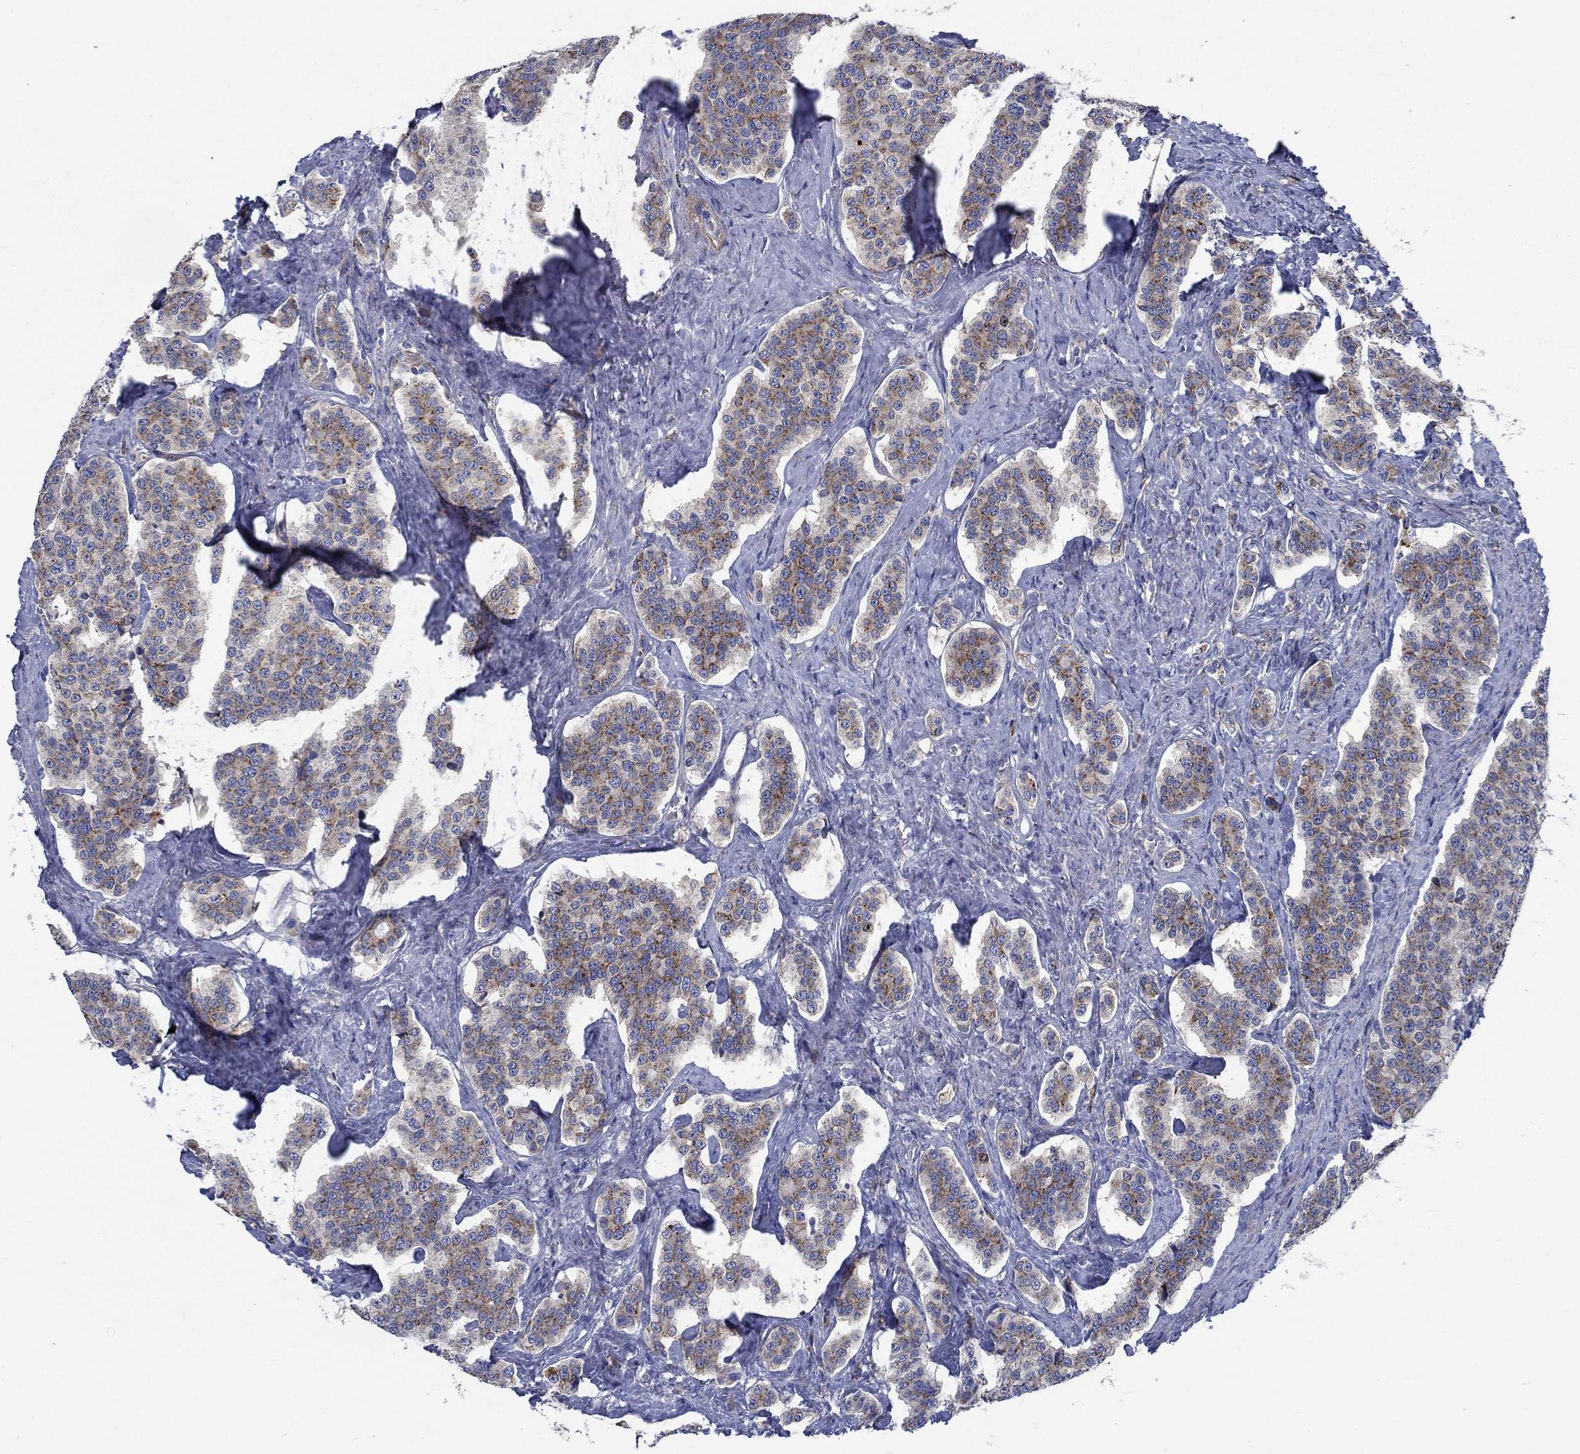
{"staining": {"intensity": "moderate", "quantity": ">75%", "location": "cytoplasmic/membranous"}, "tissue": "carcinoid", "cell_type": "Tumor cells", "image_type": "cancer", "snomed": [{"axis": "morphology", "description": "Carcinoid, malignant, NOS"}, {"axis": "topography", "description": "Small intestine"}], "caption": "DAB (3,3'-diaminobenzidine) immunohistochemical staining of human carcinoid reveals moderate cytoplasmic/membranous protein positivity in approximately >75% of tumor cells.", "gene": "MMP24", "patient": {"sex": "female", "age": 58}}